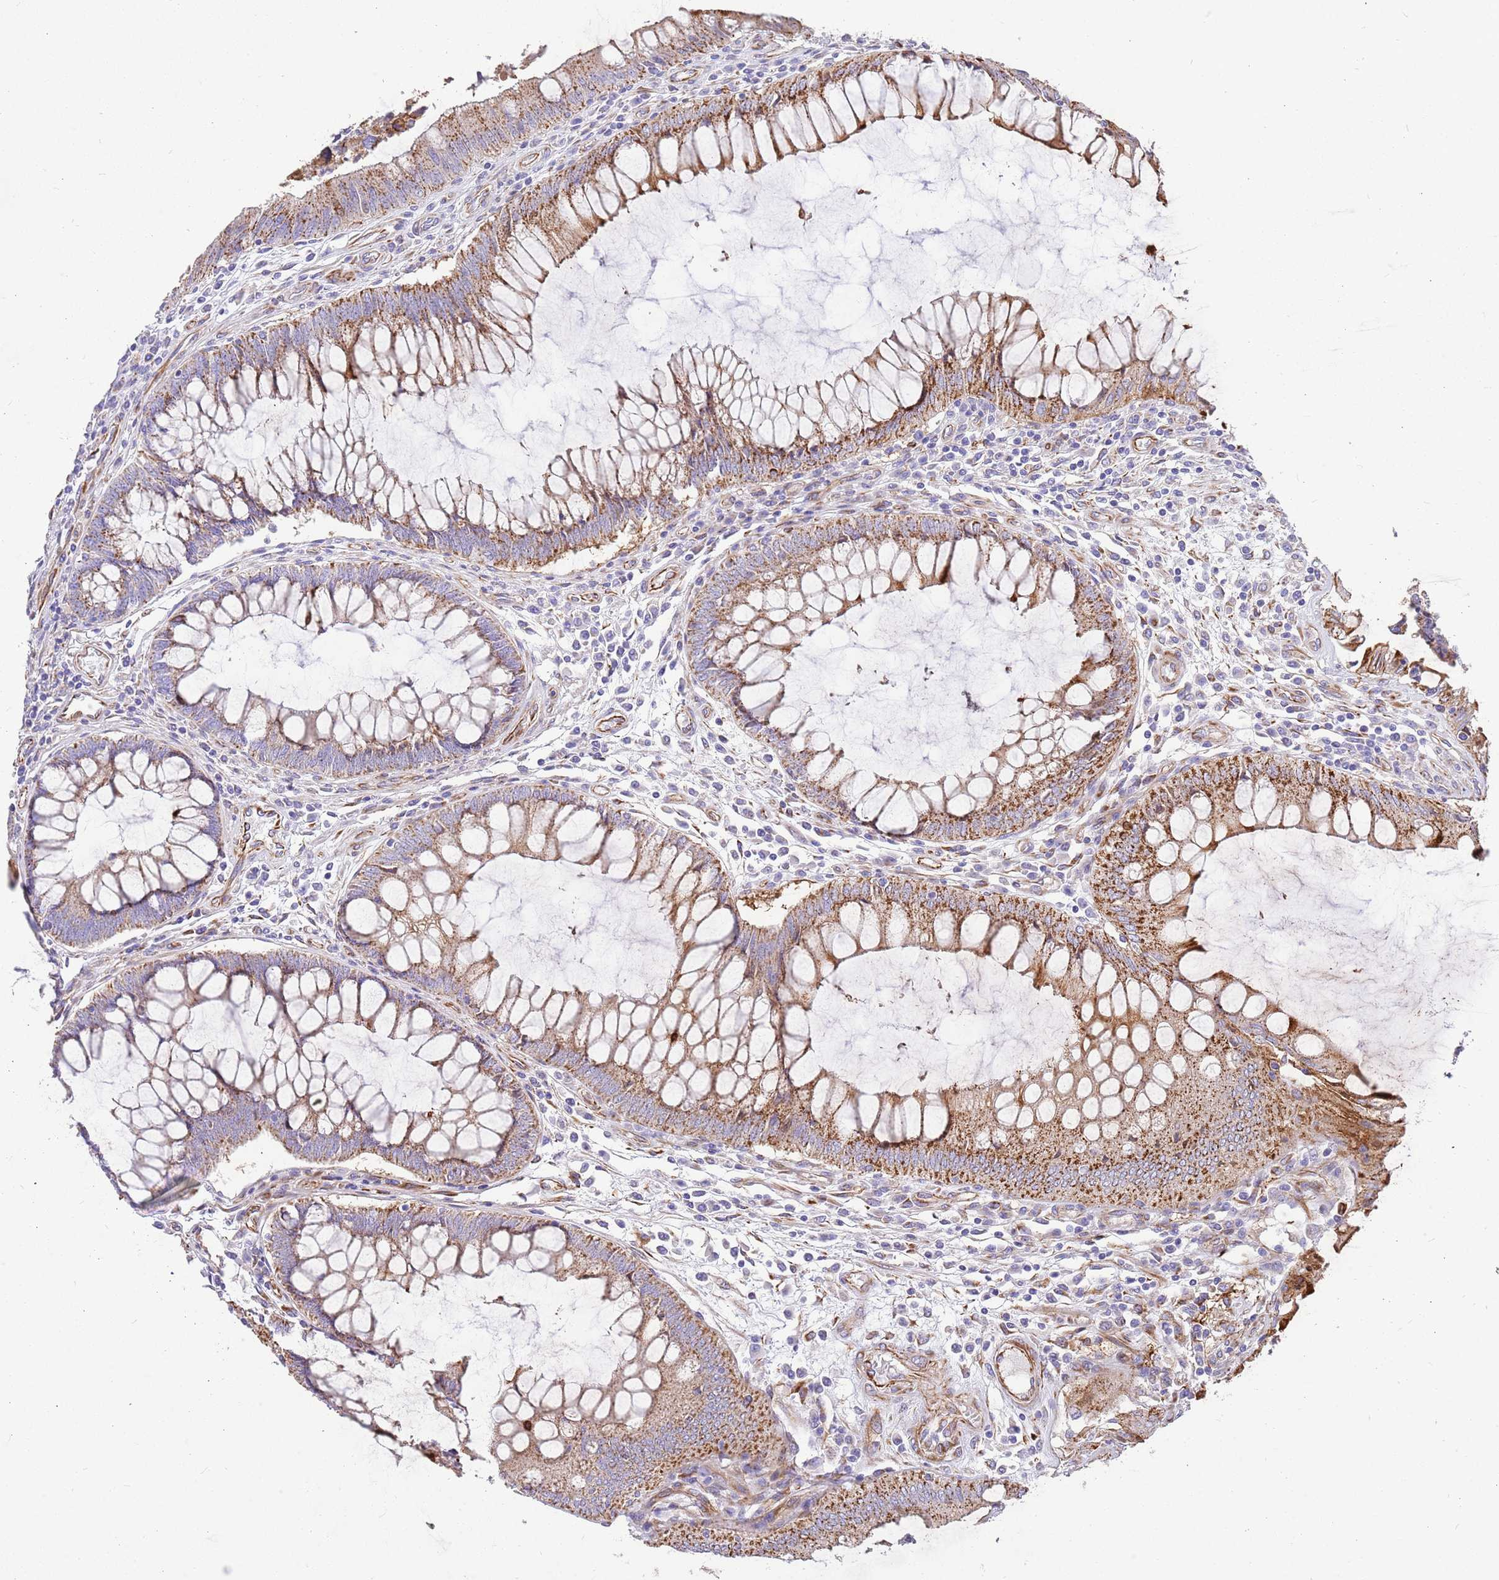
{"staining": {"intensity": "moderate", "quantity": ">75%", "location": "cytoplasmic/membranous"}, "tissue": "colorectal cancer", "cell_type": "Tumor cells", "image_type": "cancer", "snomed": [{"axis": "morphology", "description": "Adenocarcinoma, NOS"}, {"axis": "topography", "description": "Colon"}], "caption": "A medium amount of moderate cytoplasmic/membranous positivity is appreciated in approximately >75% of tumor cells in colorectal cancer tissue.", "gene": "ZDHHC1", "patient": {"sex": "female", "age": 67}}